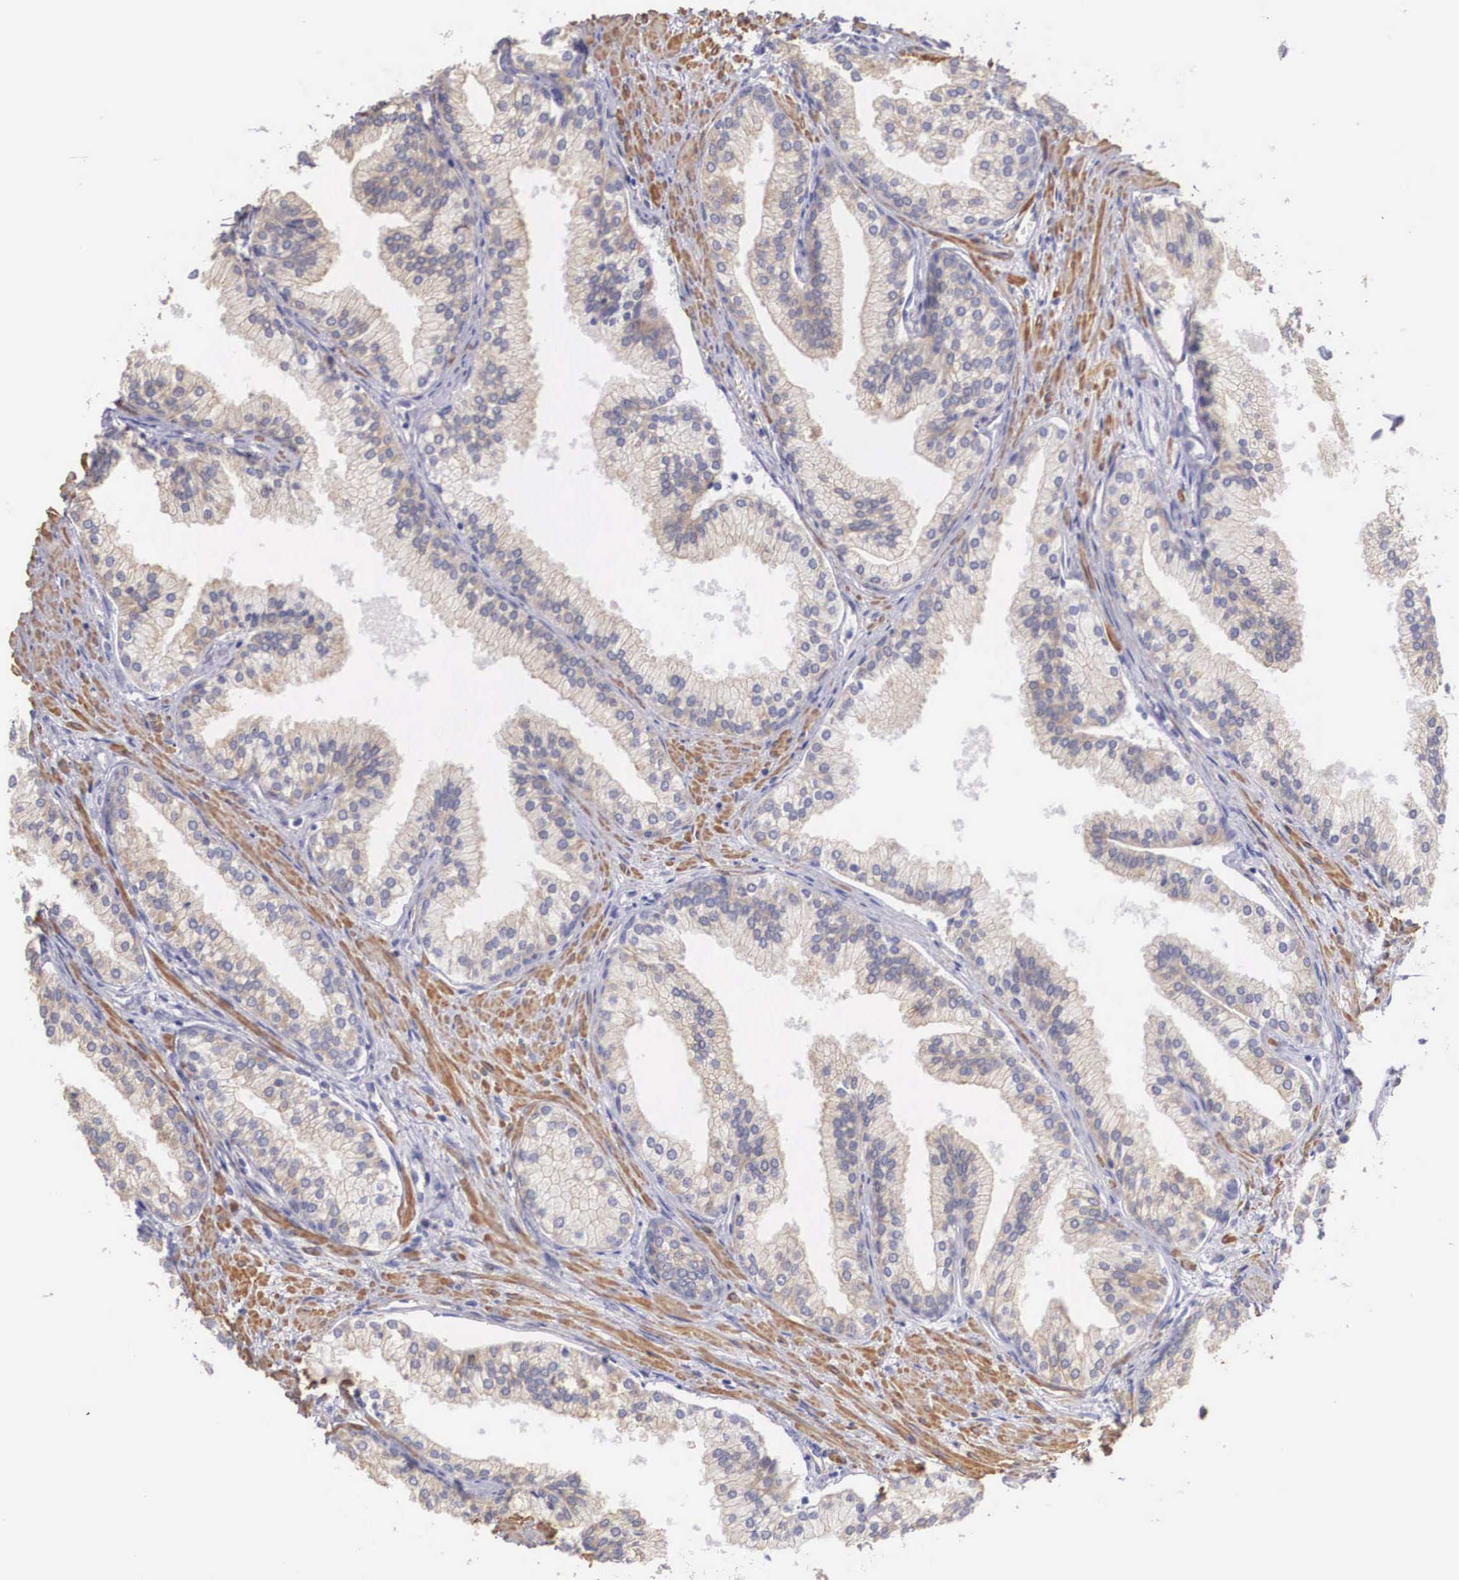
{"staining": {"intensity": "negative", "quantity": "none", "location": "none"}, "tissue": "prostate", "cell_type": "Glandular cells", "image_type": "normal", "snomed": [{"axis": "morphology", "description": "Normal tissue, NOS"}, {"axis": "topography", "description": "Prostate"}], "caption": "IHC photomicrograph of normal prostate: human prostate stained with DAB (3,3'-diaminobenzidine) shows no significant protein expression in glandular cells.", "gene": "ENOX2", "patient": {"sex": "male", "age": 68}}